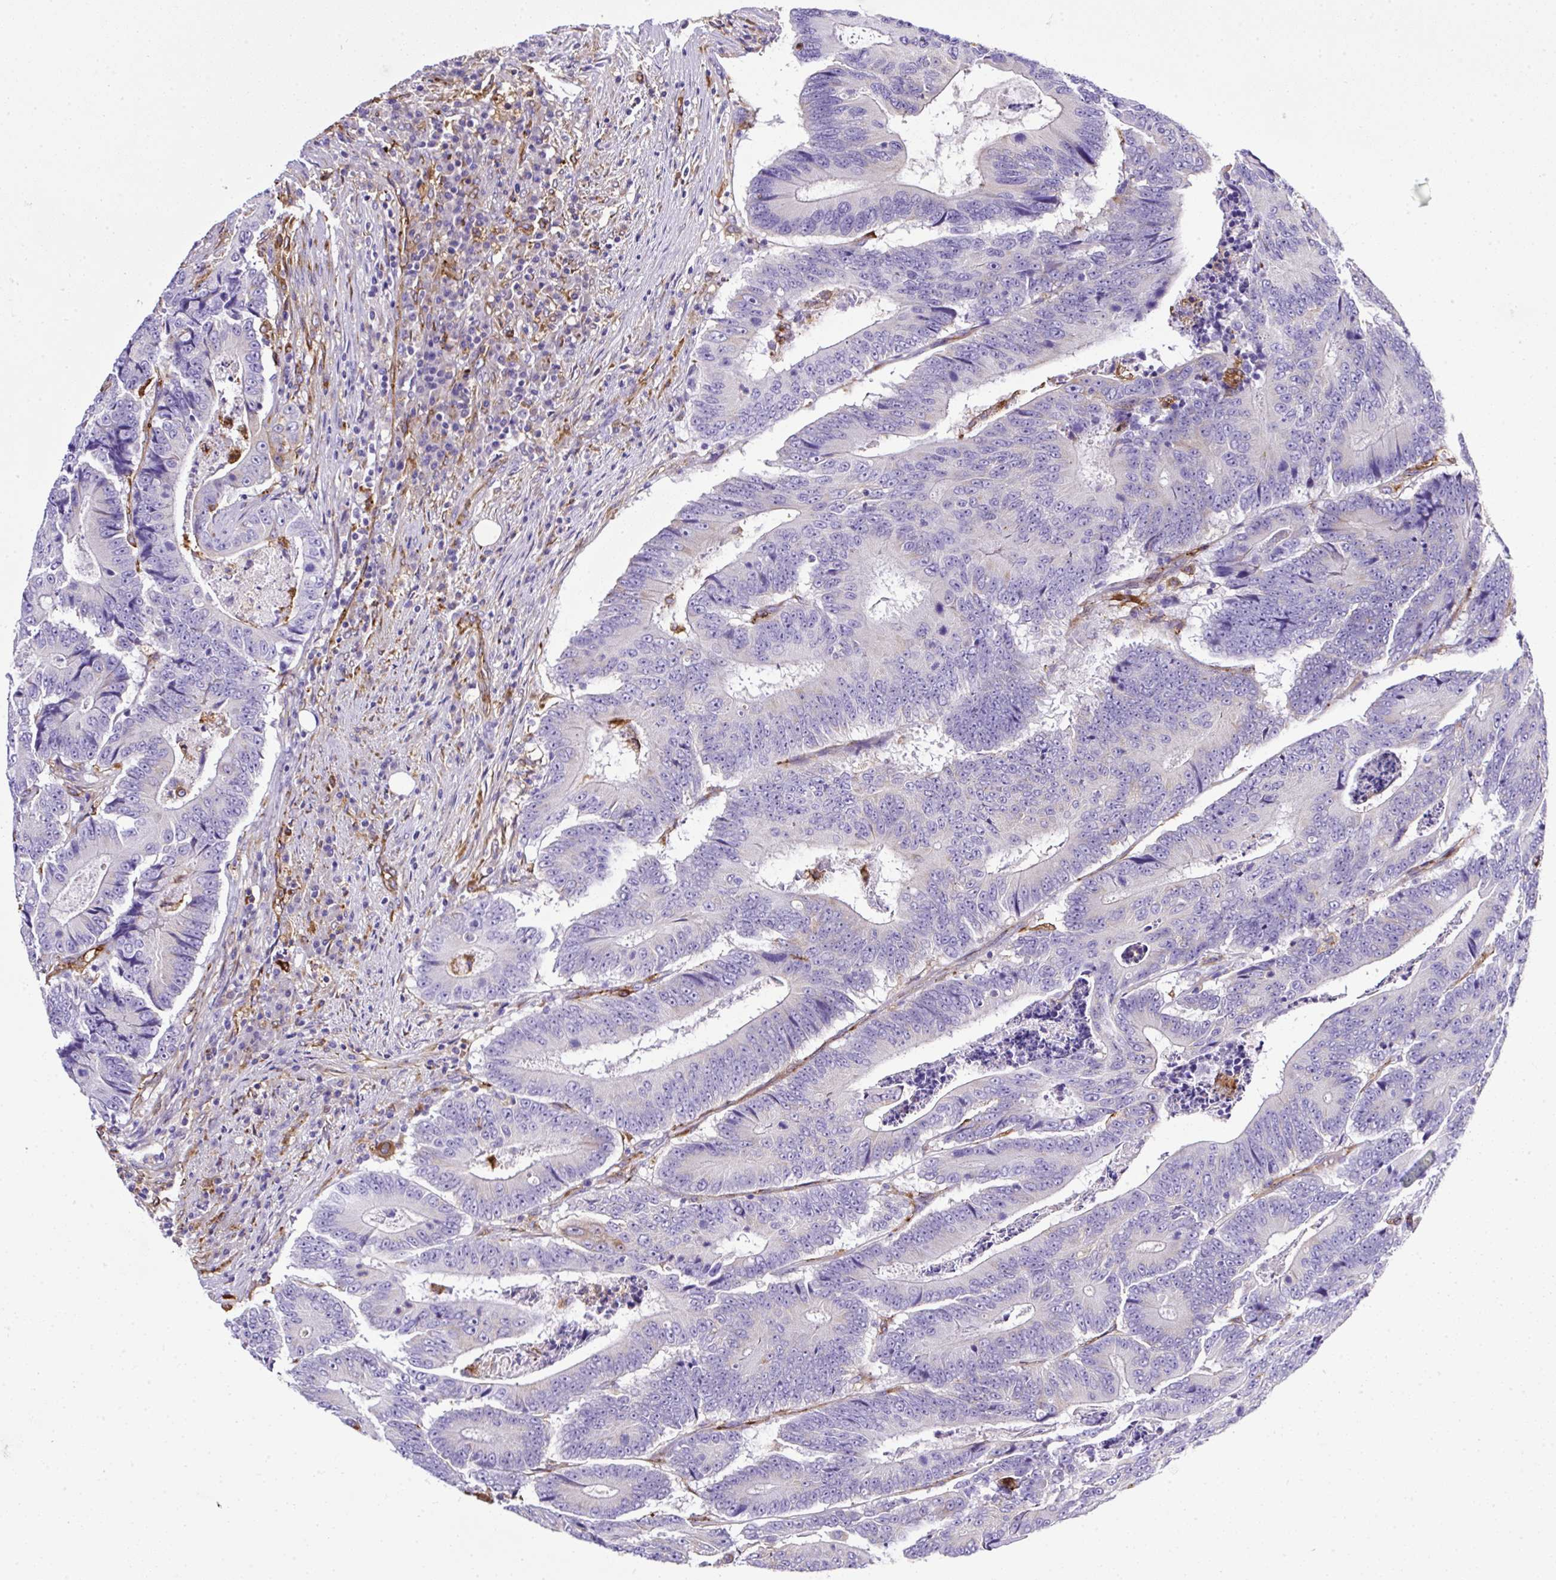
{"staining": {"intensity": "negative", "quantity": "none", "location": "none"}, "tissue": "colorectal cancer", "cell_type": "Tumor cells", "image_type": "cancer", "snomed": [{"axis": "morphology", "description": "Adenocarcinoma, NOS"}, {"axis": "topography", "description": "Colon"}], "caption": "Immunohistochemical staining of human colorectal adenocarcinoma displays no significant positivity in tumor cells.", "gene": "MAGEB5", "patient": {"sex": "male", "age": 83}}